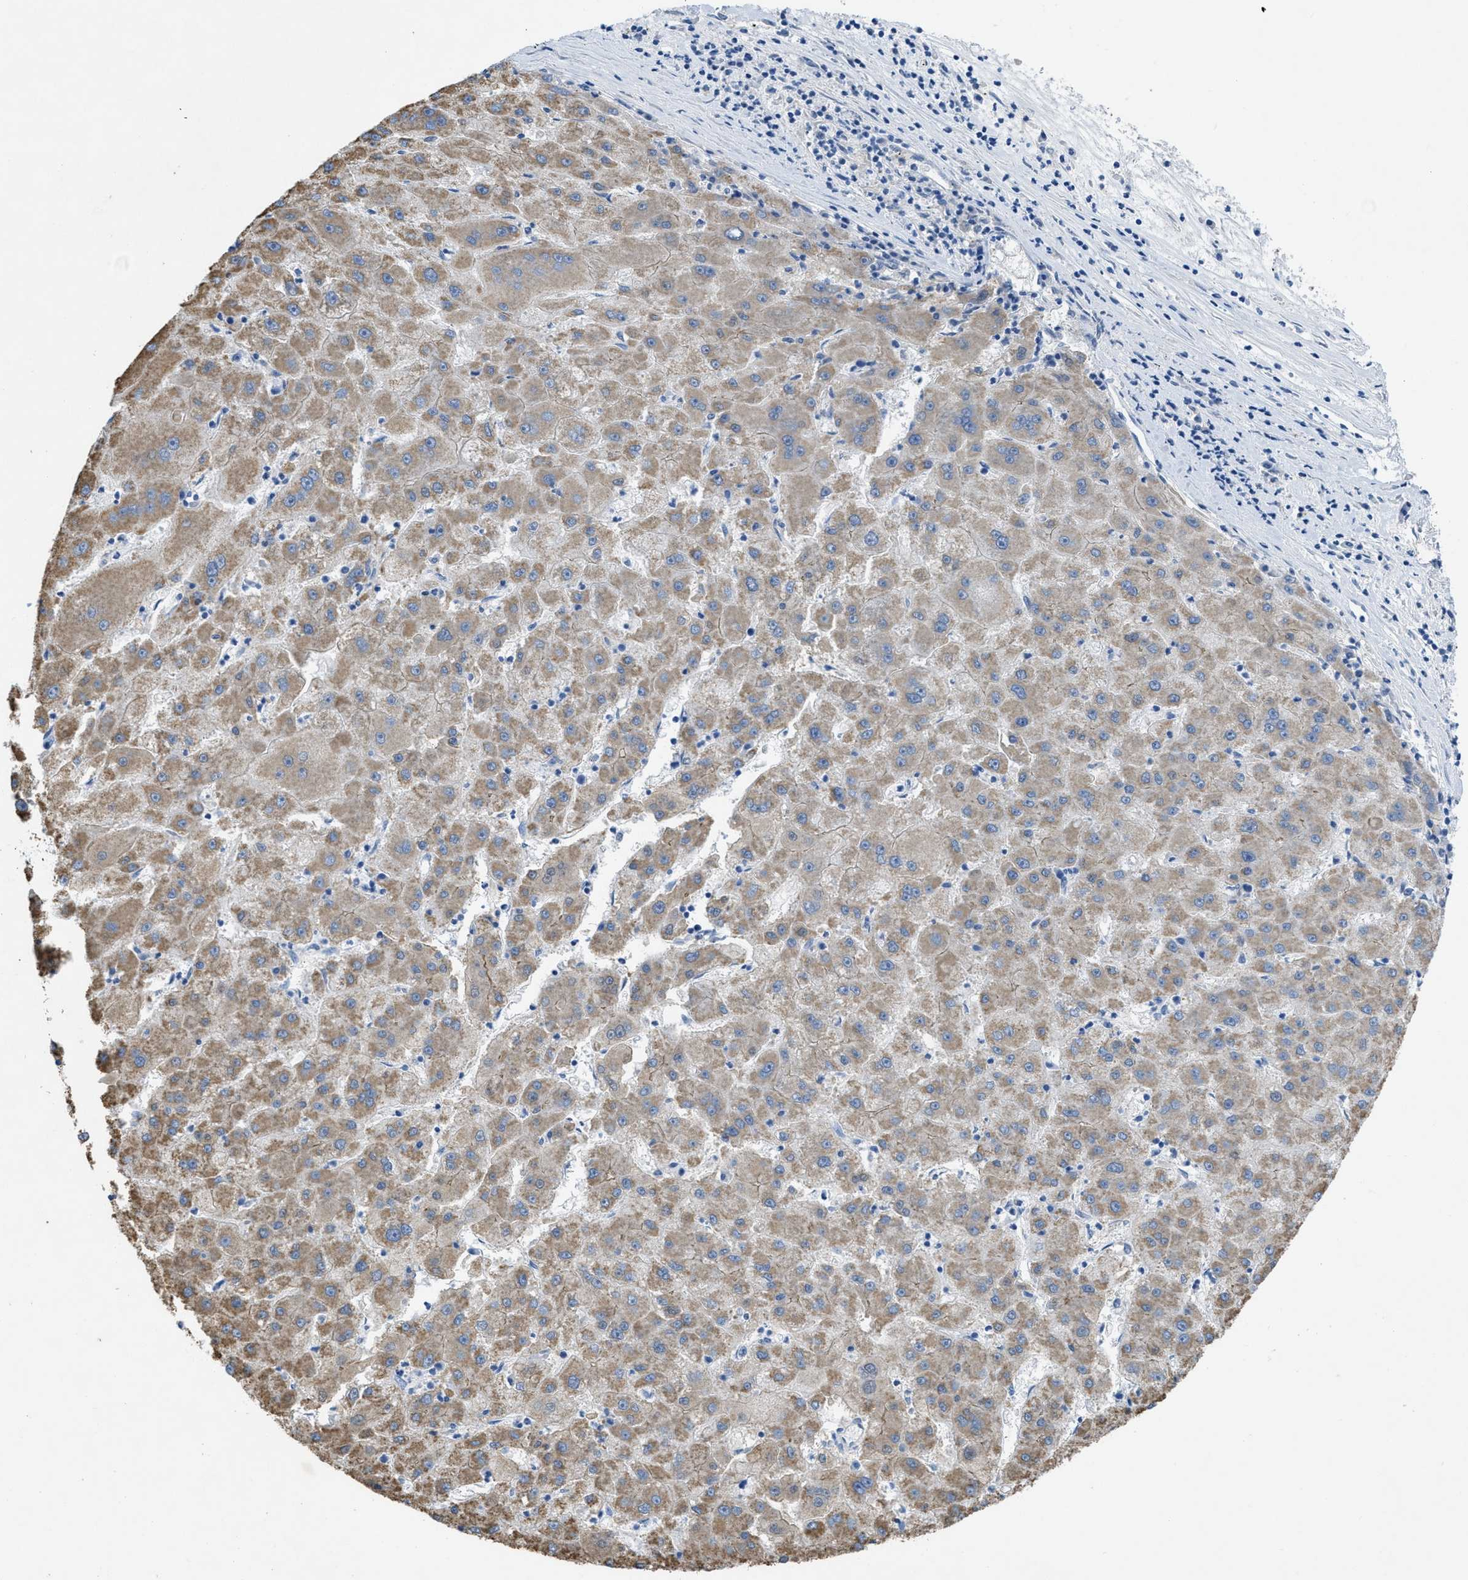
{"staining": {"intensity": "moderate", "quantity": "25%-75%", "location": "cytoplasmic/membranous"}, "tissue": "liver cancer", "cell_type": "Tumor cells", "image_type": "cancer", "snomed": [{"axis": "morphology", "description": "Carcinoma, Hepatocellular, NOS"}, {"axis": "topography", "description": "Liver"}], "caption": "Human liver hepatocellular carcinoma stained with a protein marker demonstrates moderate staining in tumor cells.", "gene": "CRB3", "patient": {"sex": "male", "age": 72}}